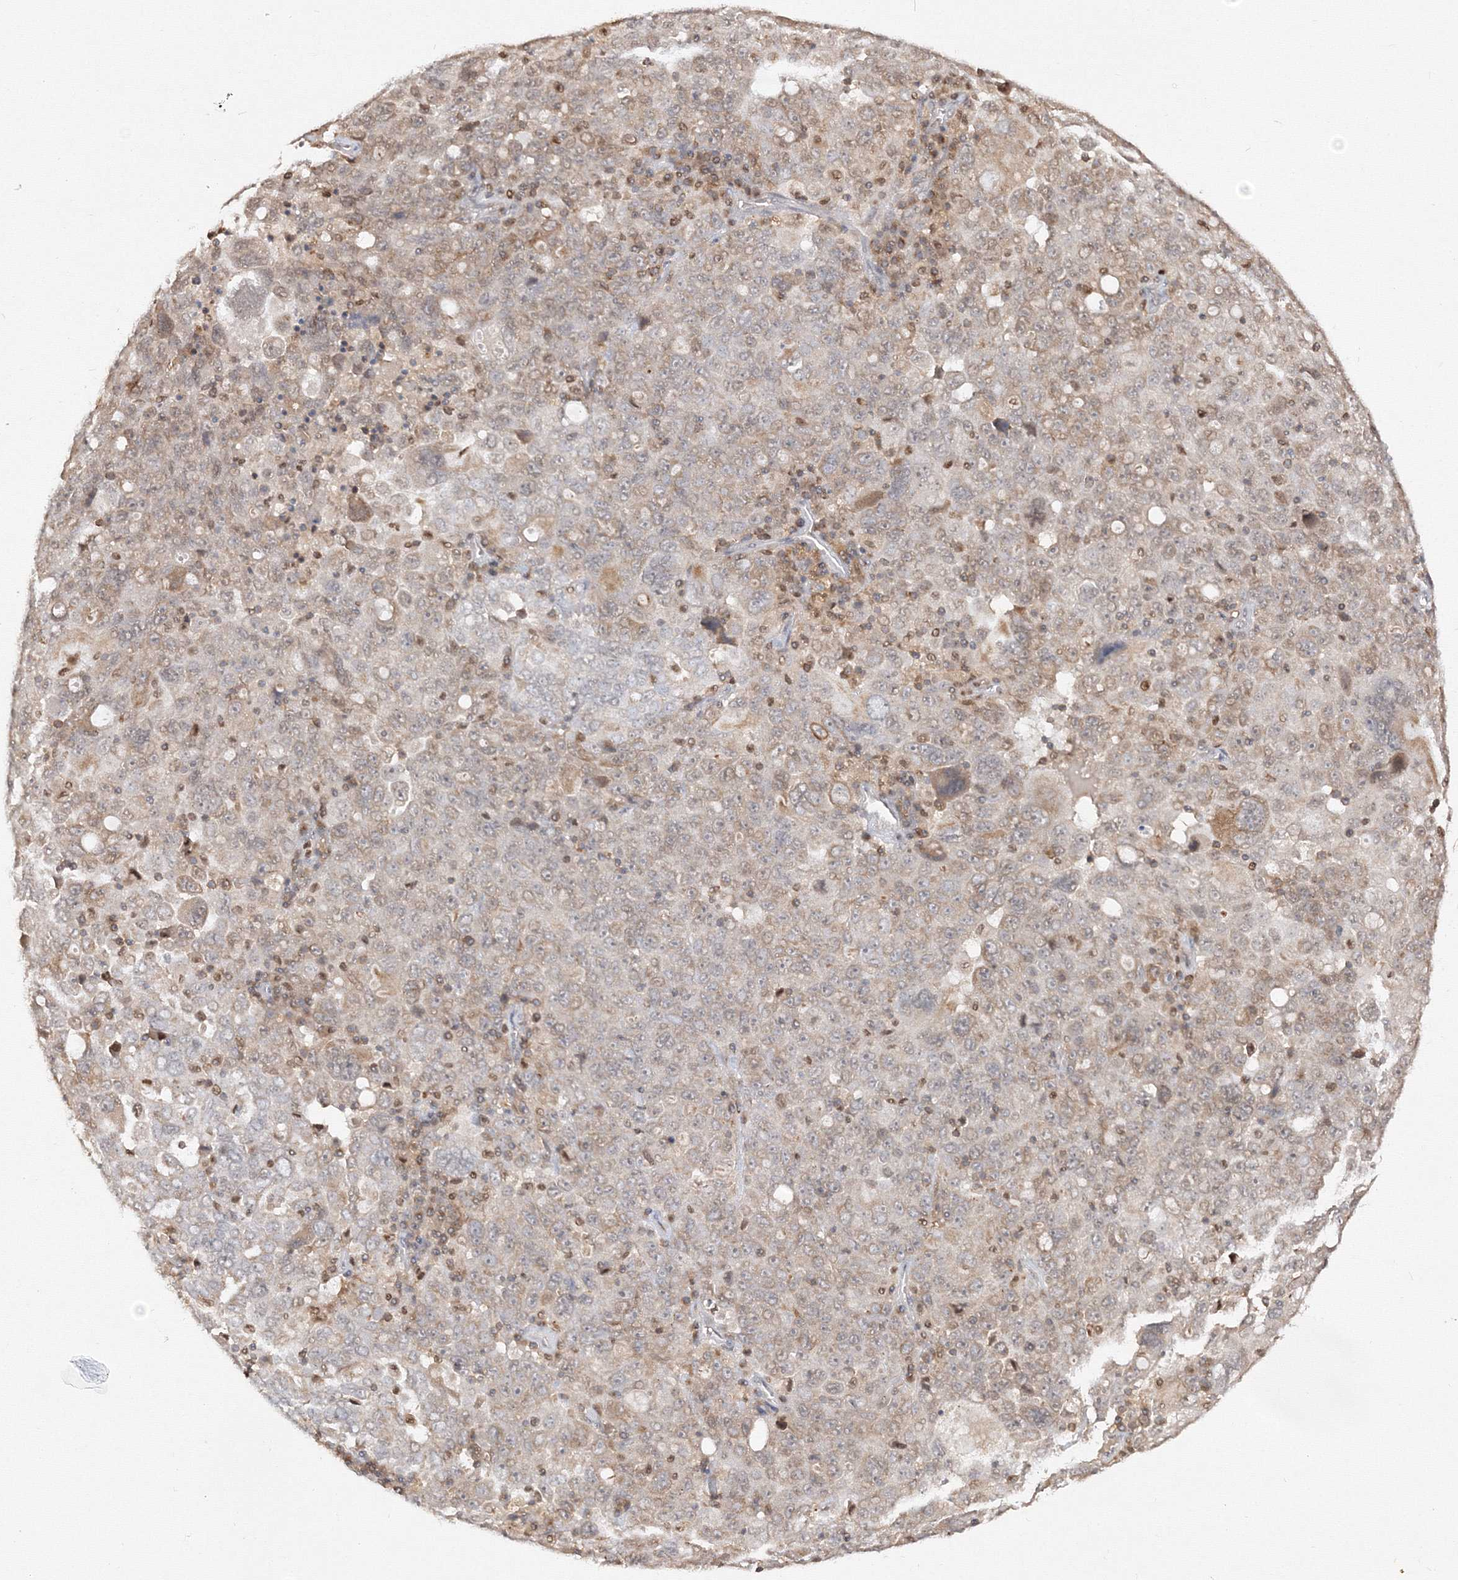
{"staining": {"intensity": "weak", "quantity": "<25%", "location": "cytoplasmic/membranous"}, "tissue": "ovarian cancer", "cell_type": "Tumor cells", "image_type": "cancer", "snomed": [{"axis": "morphology", "description": "Carcinoma, endometroid"}, {"axis": "topography", "description": "Ovary"}], "caption": "A high-resolution image shows IHC staining of ovarian endometroid carcinoma, which reveals no significant positivity in tumor cells.", "gene": "TMEM50B", "patient": {"sex": "female", "age": 62}}